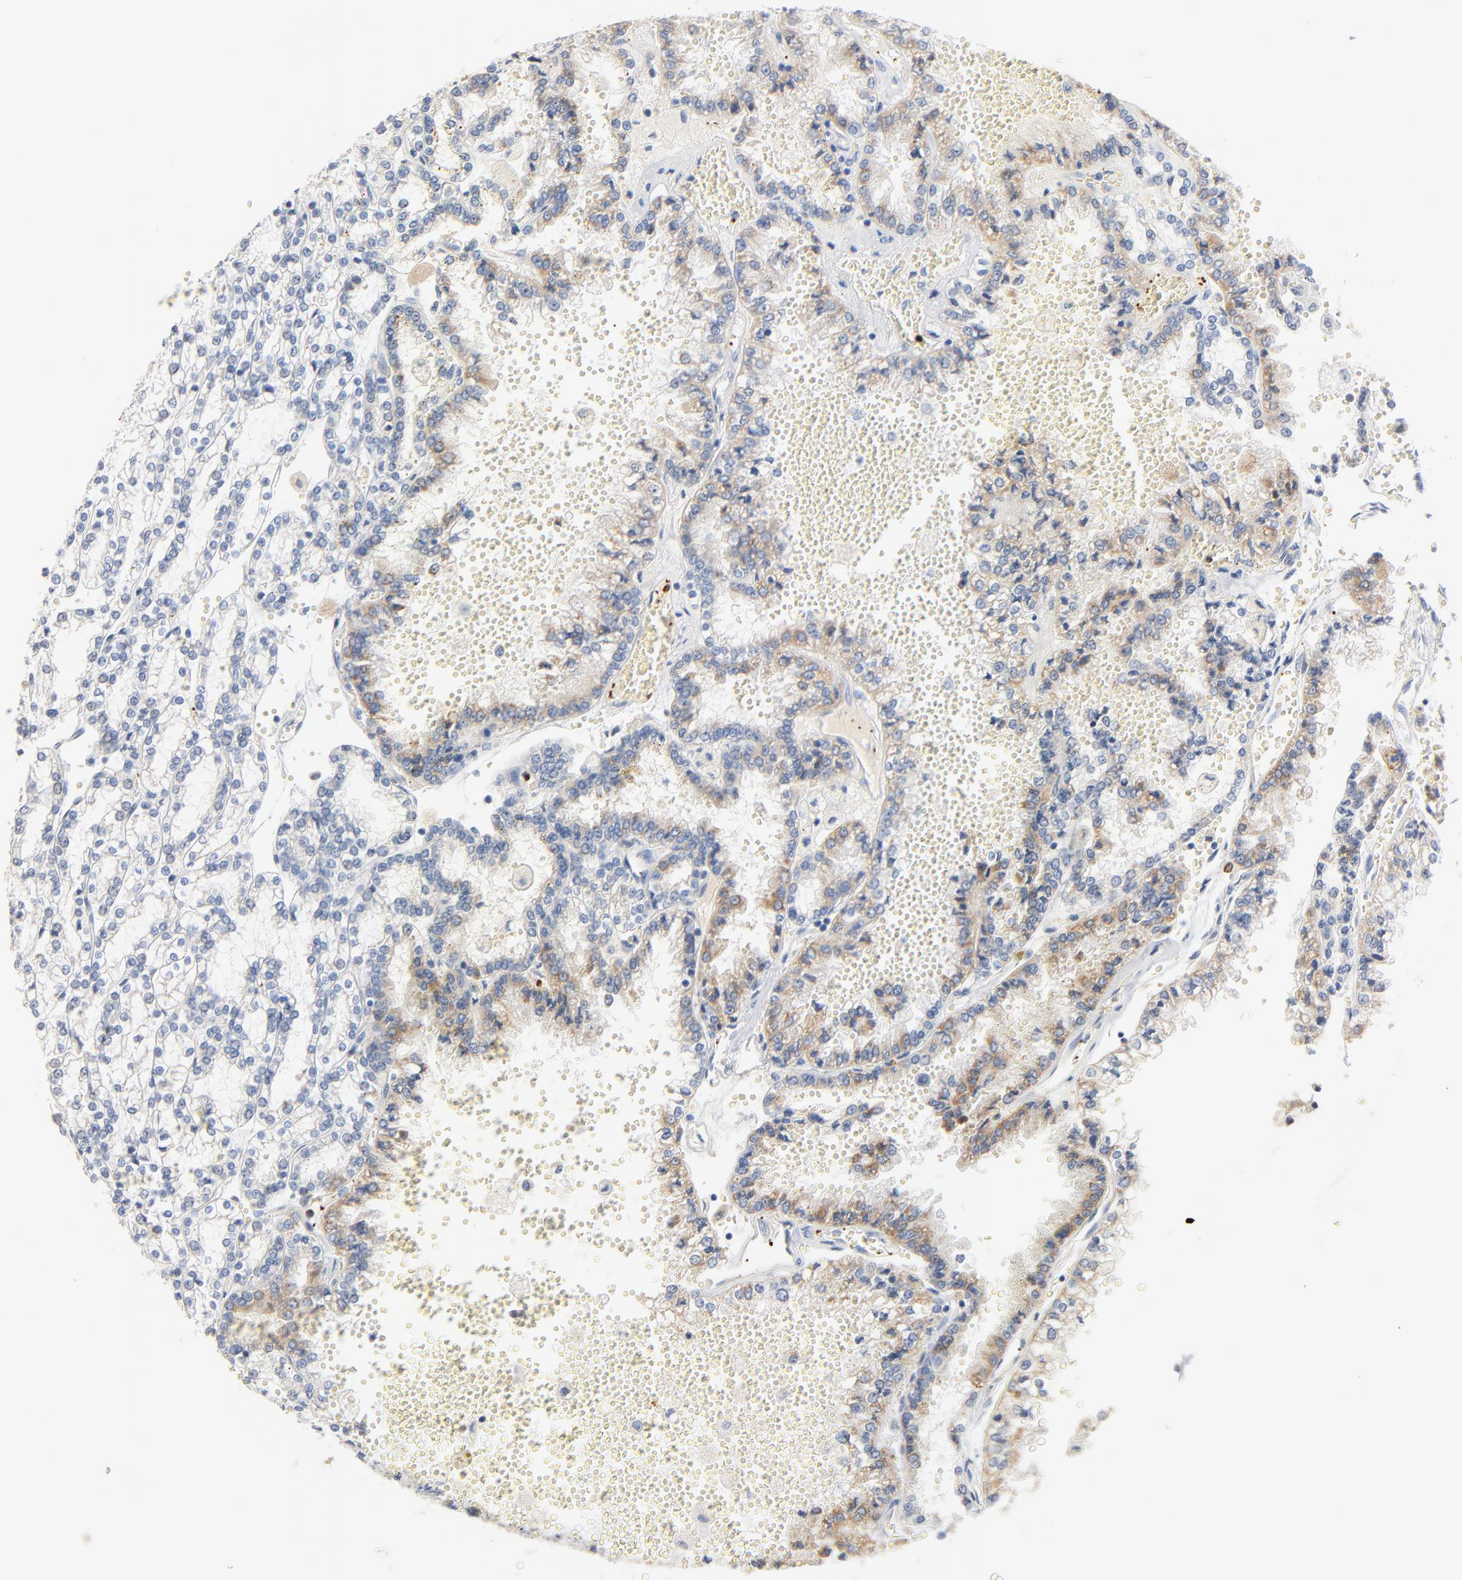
{"staining": {"intensity": "moderate", "quantity": "<25%", "location": "cytoplasmic/membranous"}, "tissue": "renal cancer", "cell_type": "Tumor cells", "image_type": "cancer", "snomed": [{"axis": "morphology", "description": "Adenocarcinoma, NOS"}, {"axis": "topography", "description": "Kidney"}], "caption": "Renal adenocarcinoma tissue shows moderate cytoplasmic/membranous staining in approximately <25% of tumor cells, visualized by immunohistochemistry. (Stains: DAB (3,3'-diaminobenzidine) in brown, nuclei in blue, Microscopy: brightfield microscopy at high magnification).", "gene": "GZMB", "patient": {"sex": "female", "age": 56}}